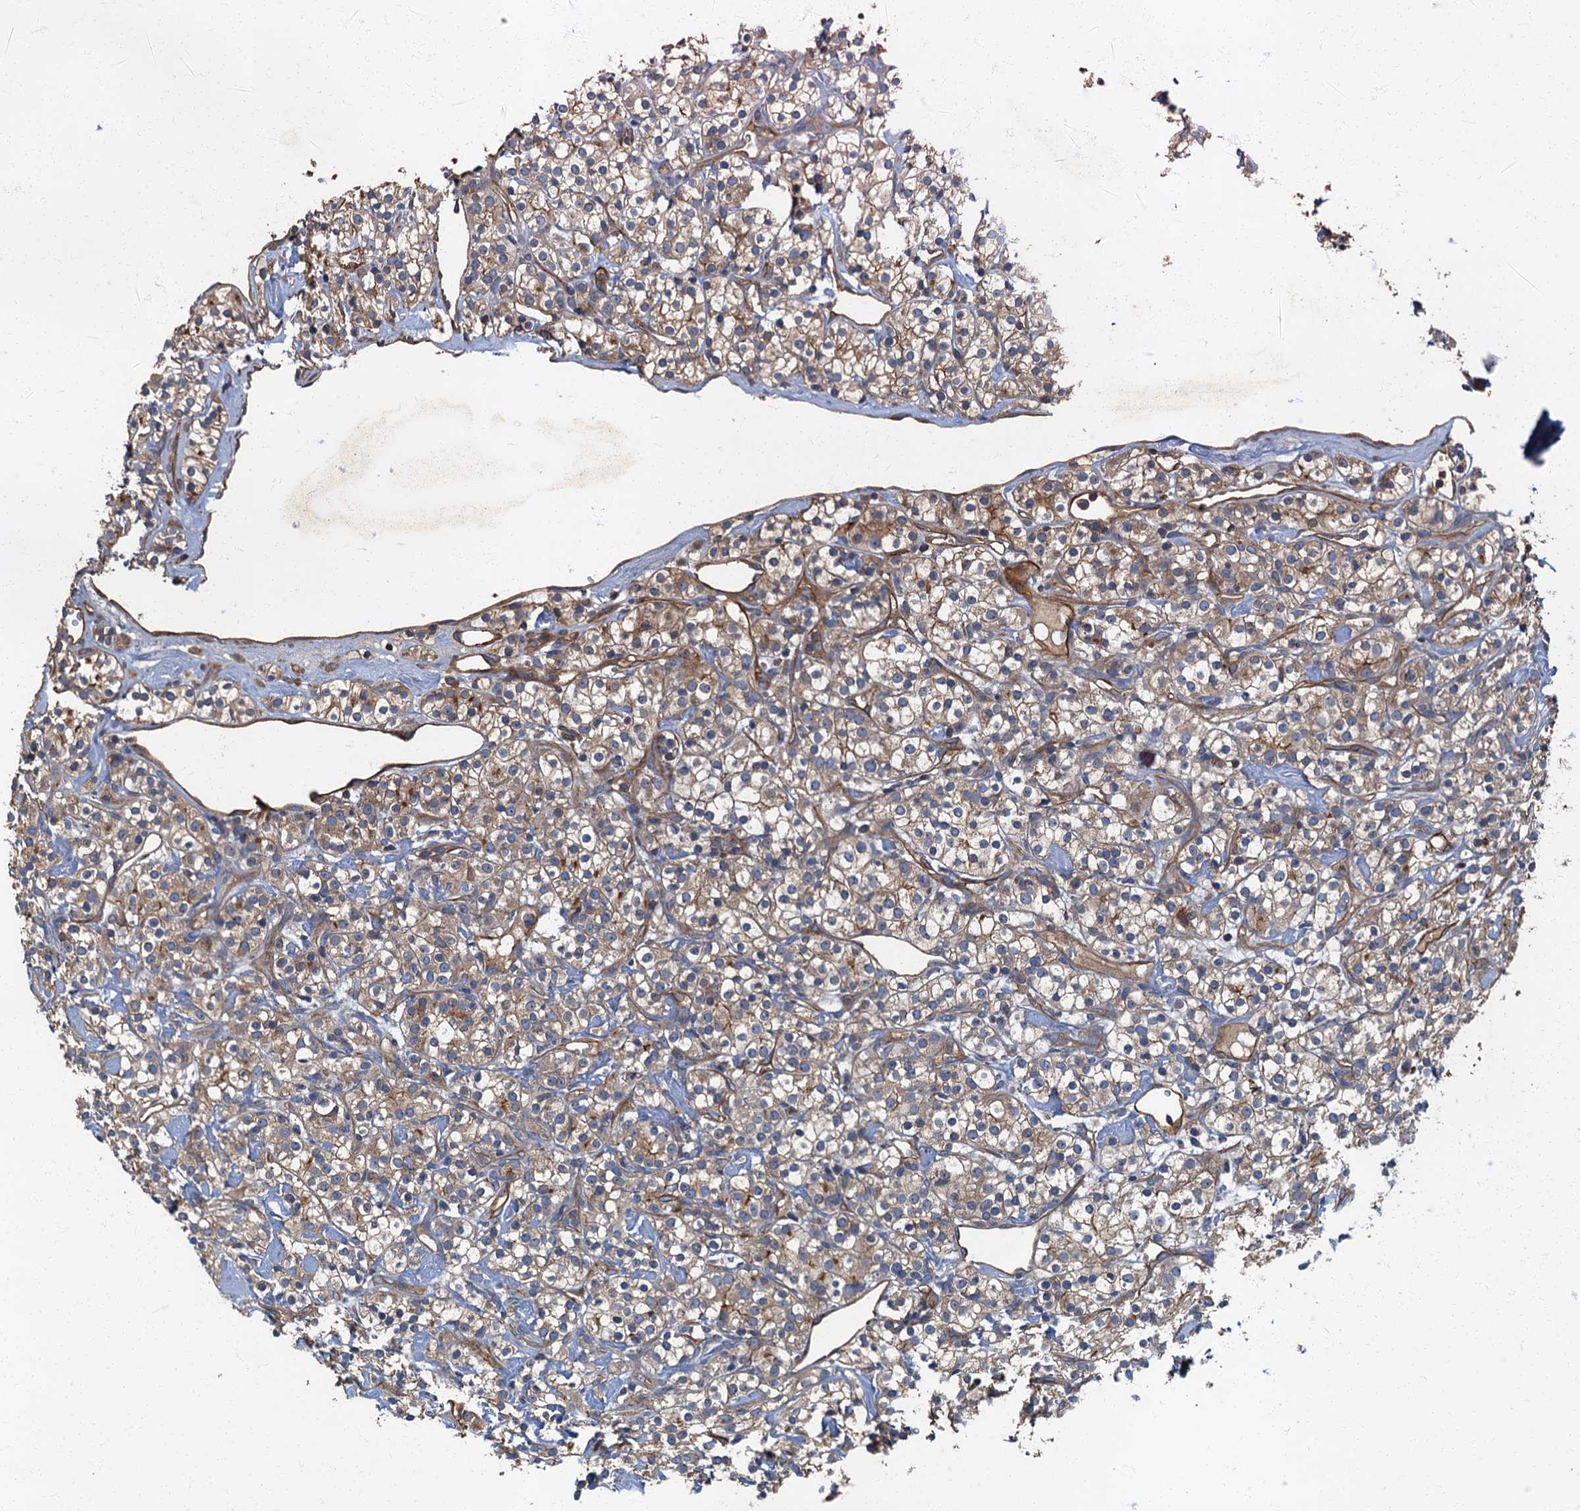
{"staining": {"intensity": "weak", "quantity": ">75%", "location": "cytoplasmic/membranous"}, "tissue": "renal cancer", "cell_type": "Tumor cells", "image_type": "cancer", "snomed": [{"axis": "morphology", "description": "Adenocarcinoma, NOS"}, {"axis": "topography", "description": "Kidney"}], "caption": "Immunohistochemistry histopathology image of neoplastic tissue: human adenocarcinoma (renal) stained using IHC displays low levels of weak protein expression localized specifically in the cytoplasmic/membranous of tumor cells, appearing as a cytoplasmic/membranous brown color.", "gene": "ARL11", "patient": {"sex": "male", "age": 77}}